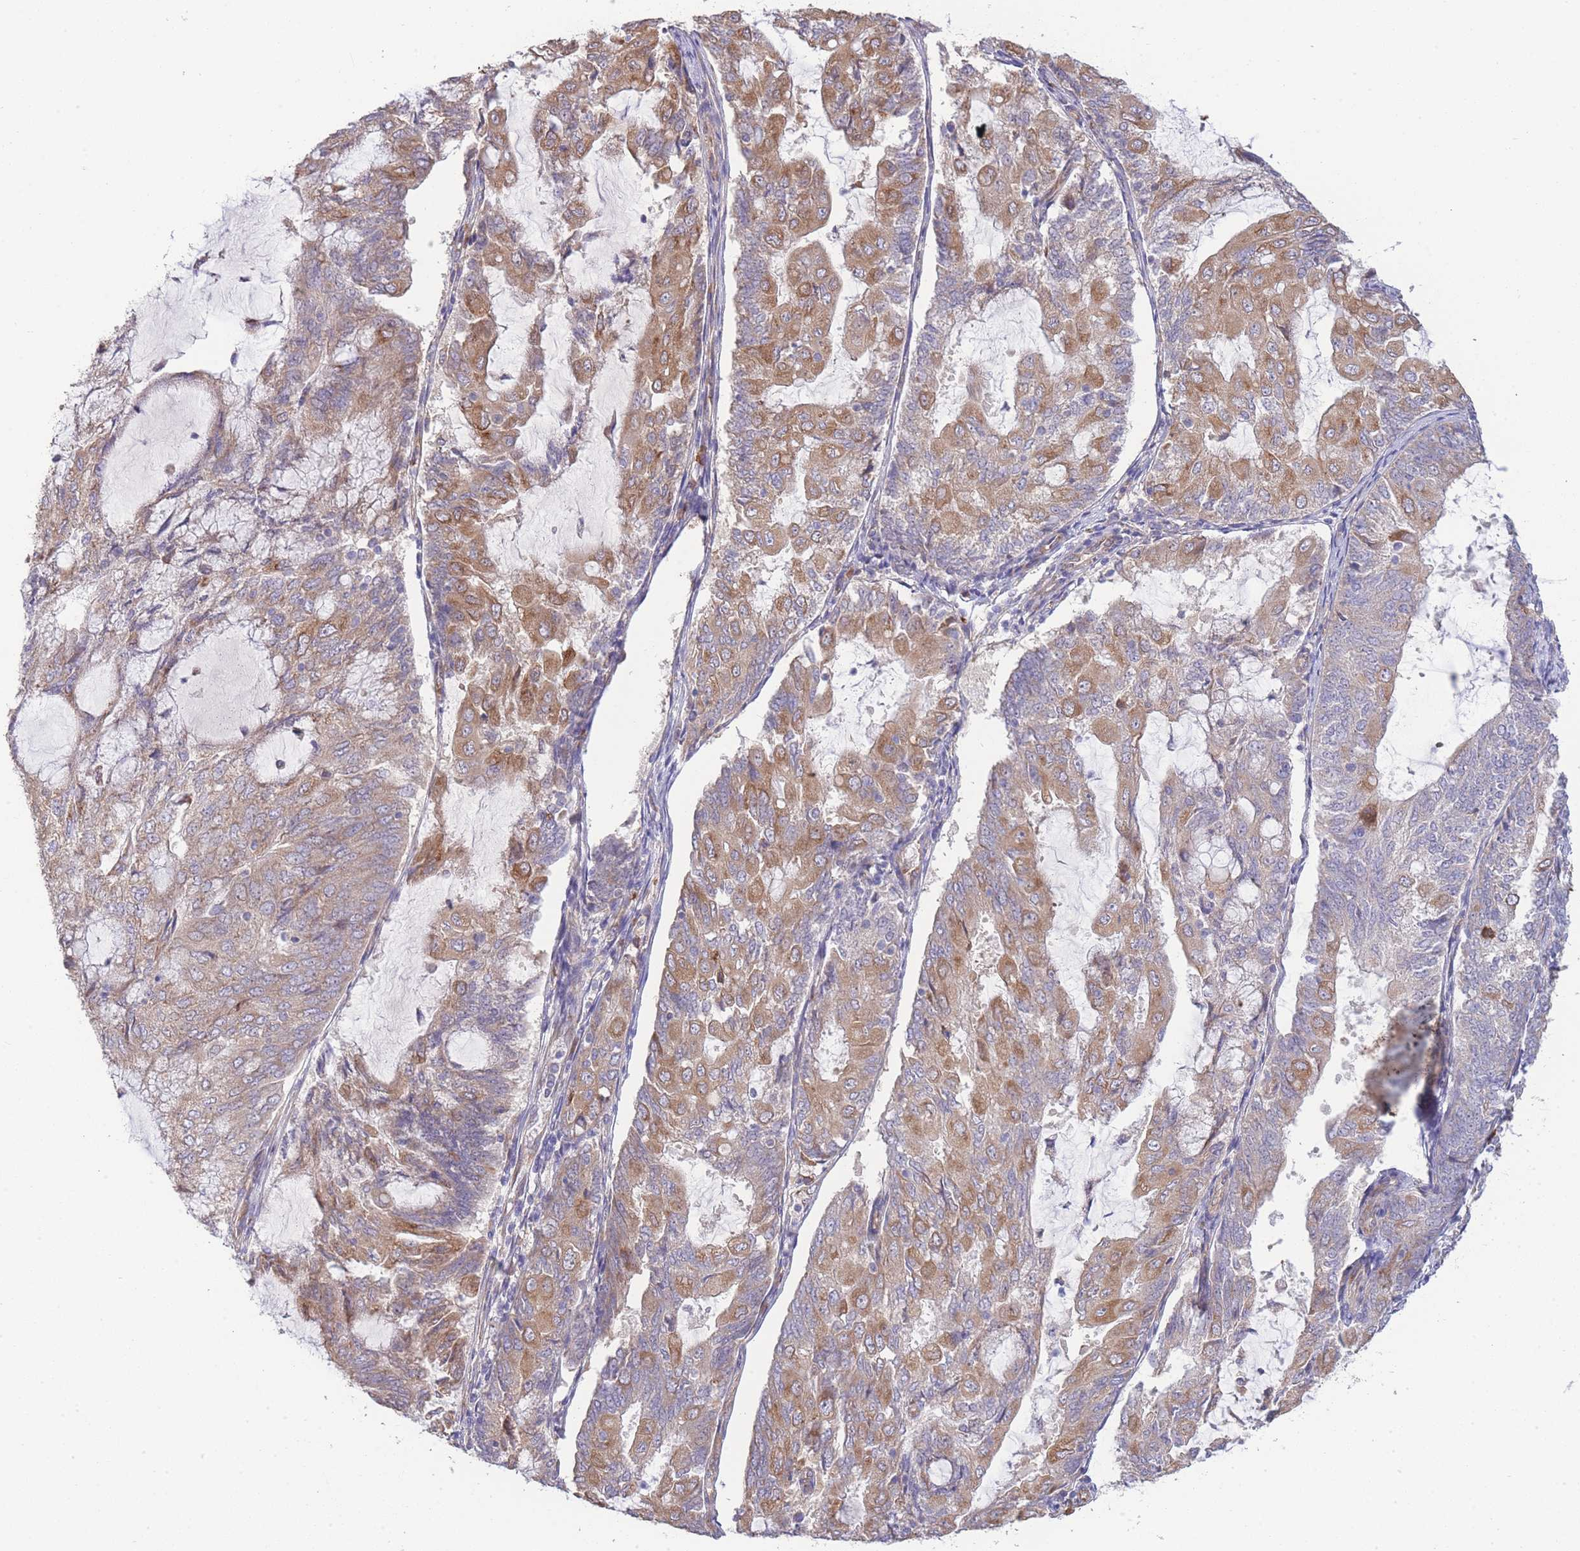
{"staining": {"intensity": "moderate", "quantity": "25%-75%", "location": "cytoplasmic/membranous"}, "tissue": "endometrial cancer", "cell_type": "Tumor cells", "image_type": "cancer", "snomed": [{"axis": "morphology", "description": "Adenocarcinoma, NOS"}, {"axis": "topography", "description": "Endometrium"}], "caption": "Human adenocarcinoma (endometrial) stained with a brown dye exhibits moderate cytoplasmic/membranous positive positivity in about 25%-75% of tumor cells.", "gene": "BEX1", "patient": {"sex": "female", "age": 81}}